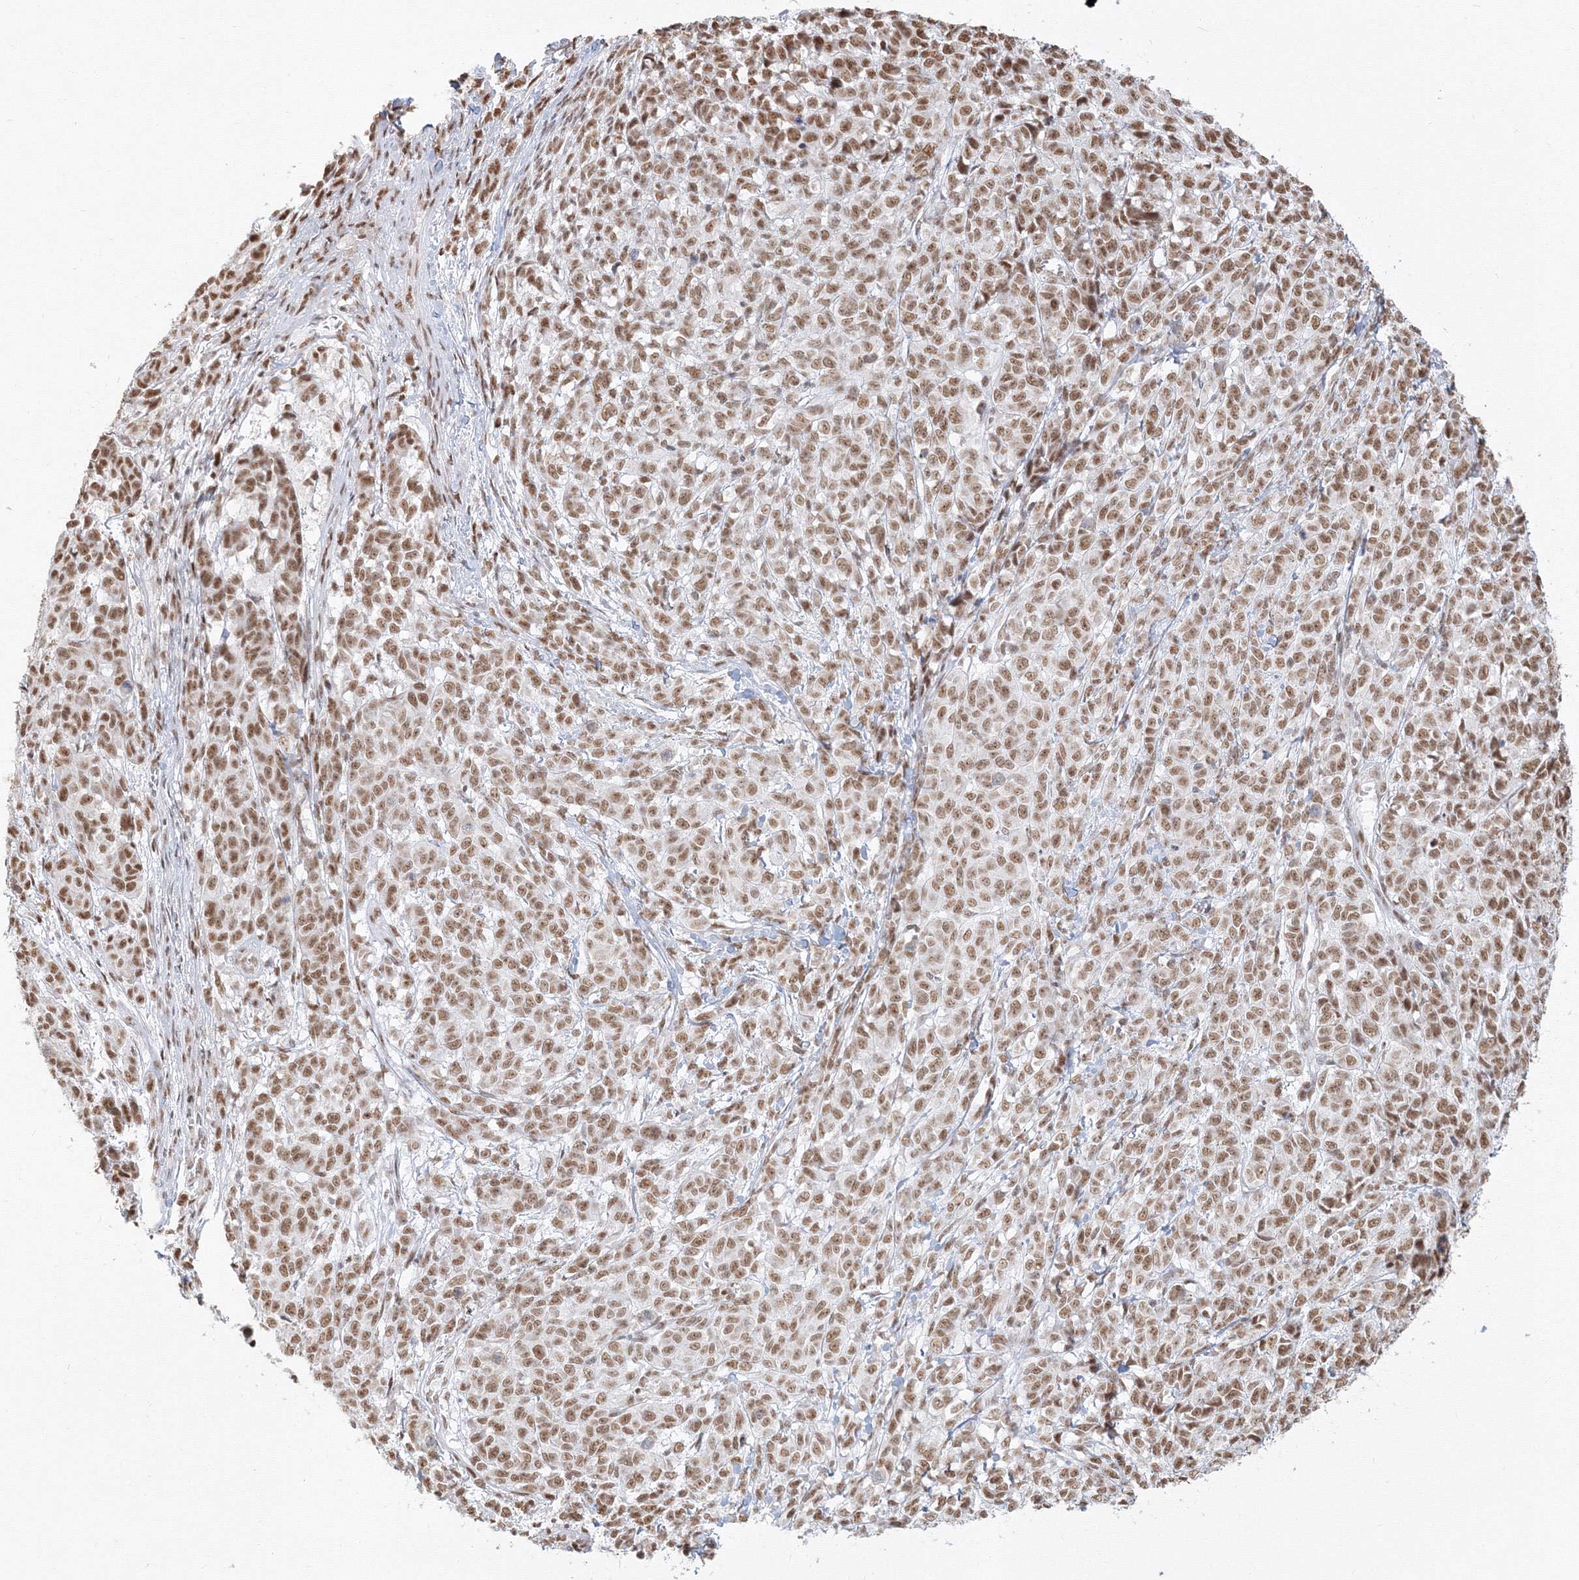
{"staining": {"intensity": "moderate", "quantity": ">75%", "location": "nuclear"}, "tissue": "melanoma", "cell_type": "Tumor cells", "image_type": "cancer", "snomed": [{"axis": "morphology", "description": "Malignant melanoma, NOS"}, {"axis": "topography", "description": "Skin"}], "caption": "High-magnification brightfield microscopy of melanoma stained with DAB (brown) and counterstained with hematoxylin (blue). tumor cells exhibit moderate nuclear positivity is appreciated in approximately>75% of cells.", "gene": "PPP4R2", "patient": {"sex": "male", "age": 49}}